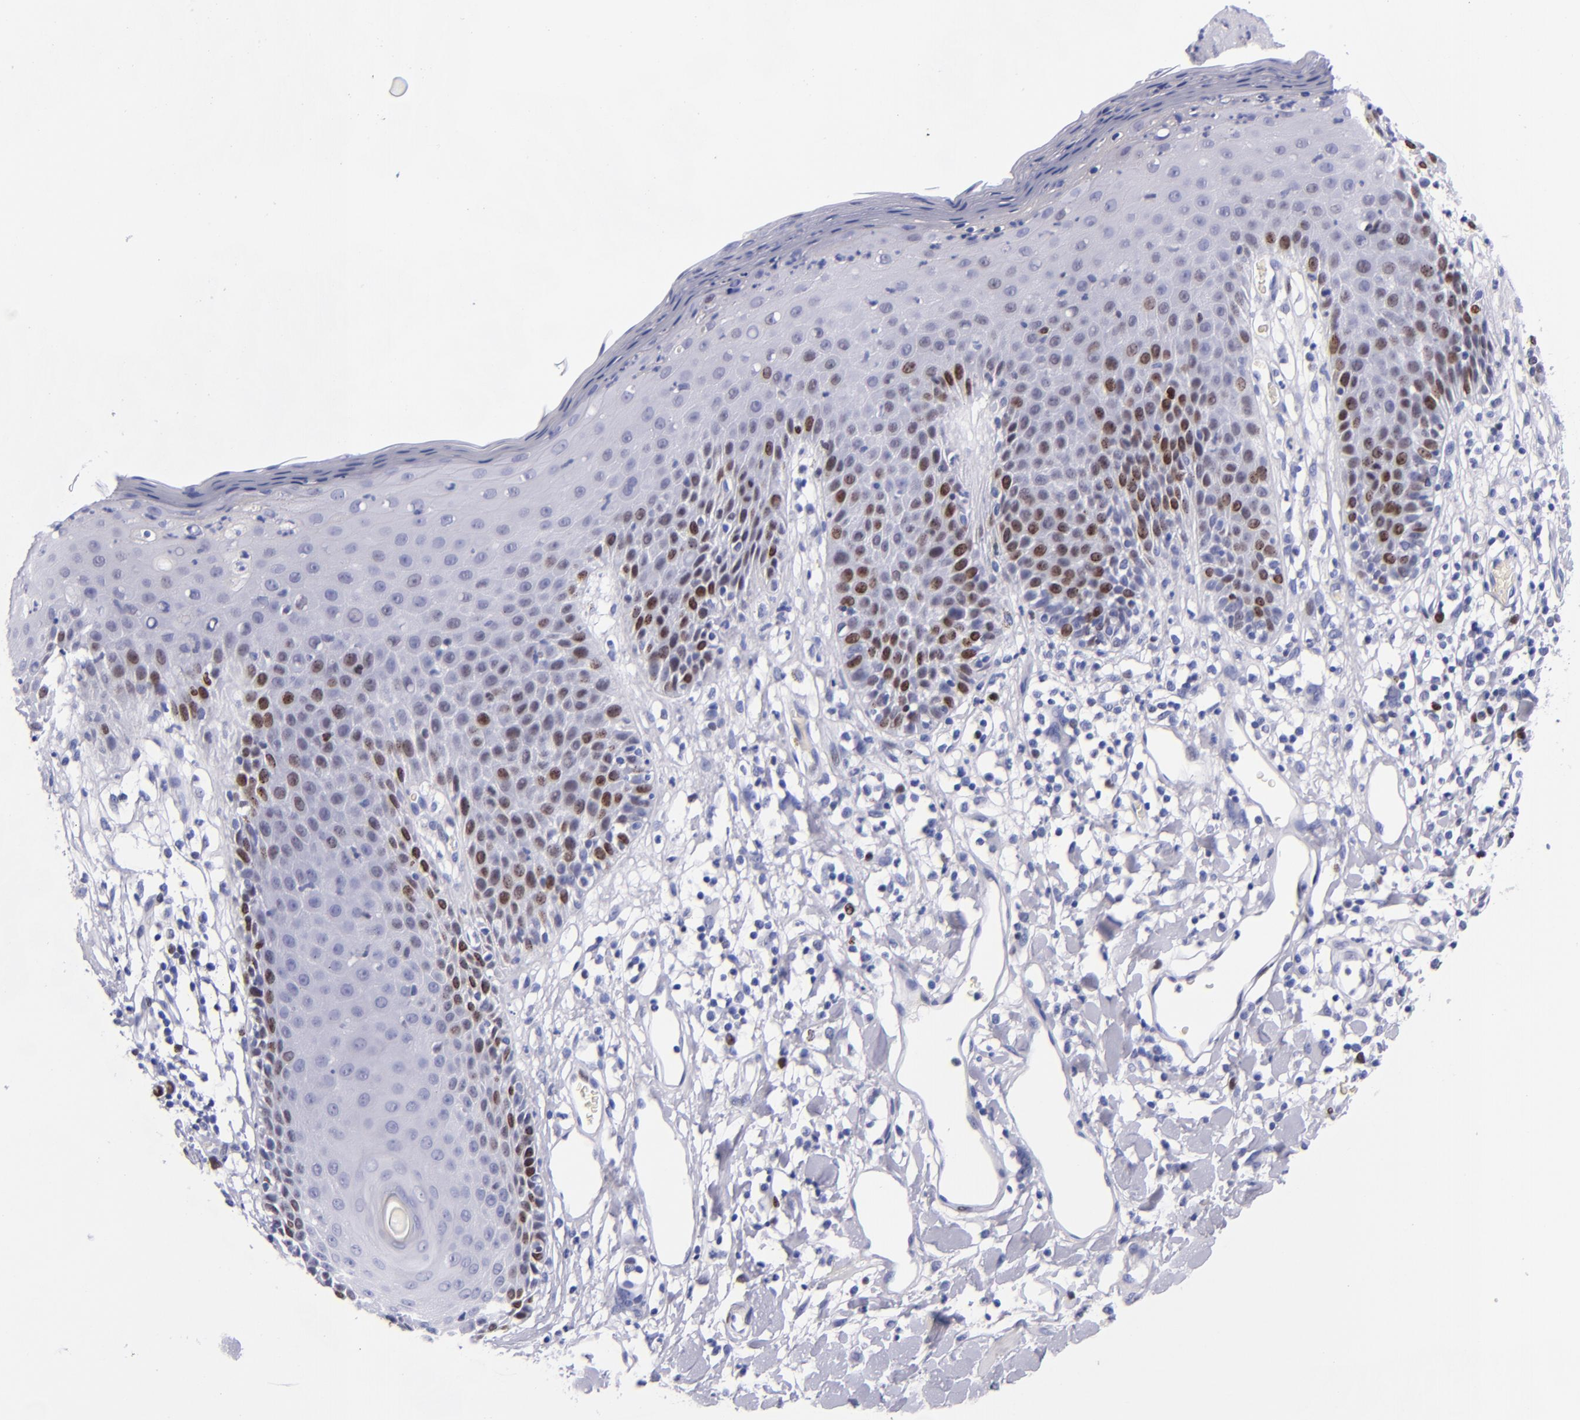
{"staining": {"intensity": "strong", "quantity": "25%-75%", "location": "nuclear"}, "tissue": "skin", "cell_type": "Epidermal cells", "image_type": "normal", "snomed": [{"axis": "morphology", "description": "Normal tissue, NOS"}, {"axis": "topography", "description": "Vulva"}, {"axis": "topography", "description": "Peripheral nerve tissue"}], "caption": "Immunohistochemistry (IHC) of normal skin displays high levels of strong nuclear staining in about 25%-75% of epidermal cells. (brown staining indicates protein expression, while blue staining denotes nuclei).", "gene": "MCM7", "patient": {"sex": "female", "age": 68}}